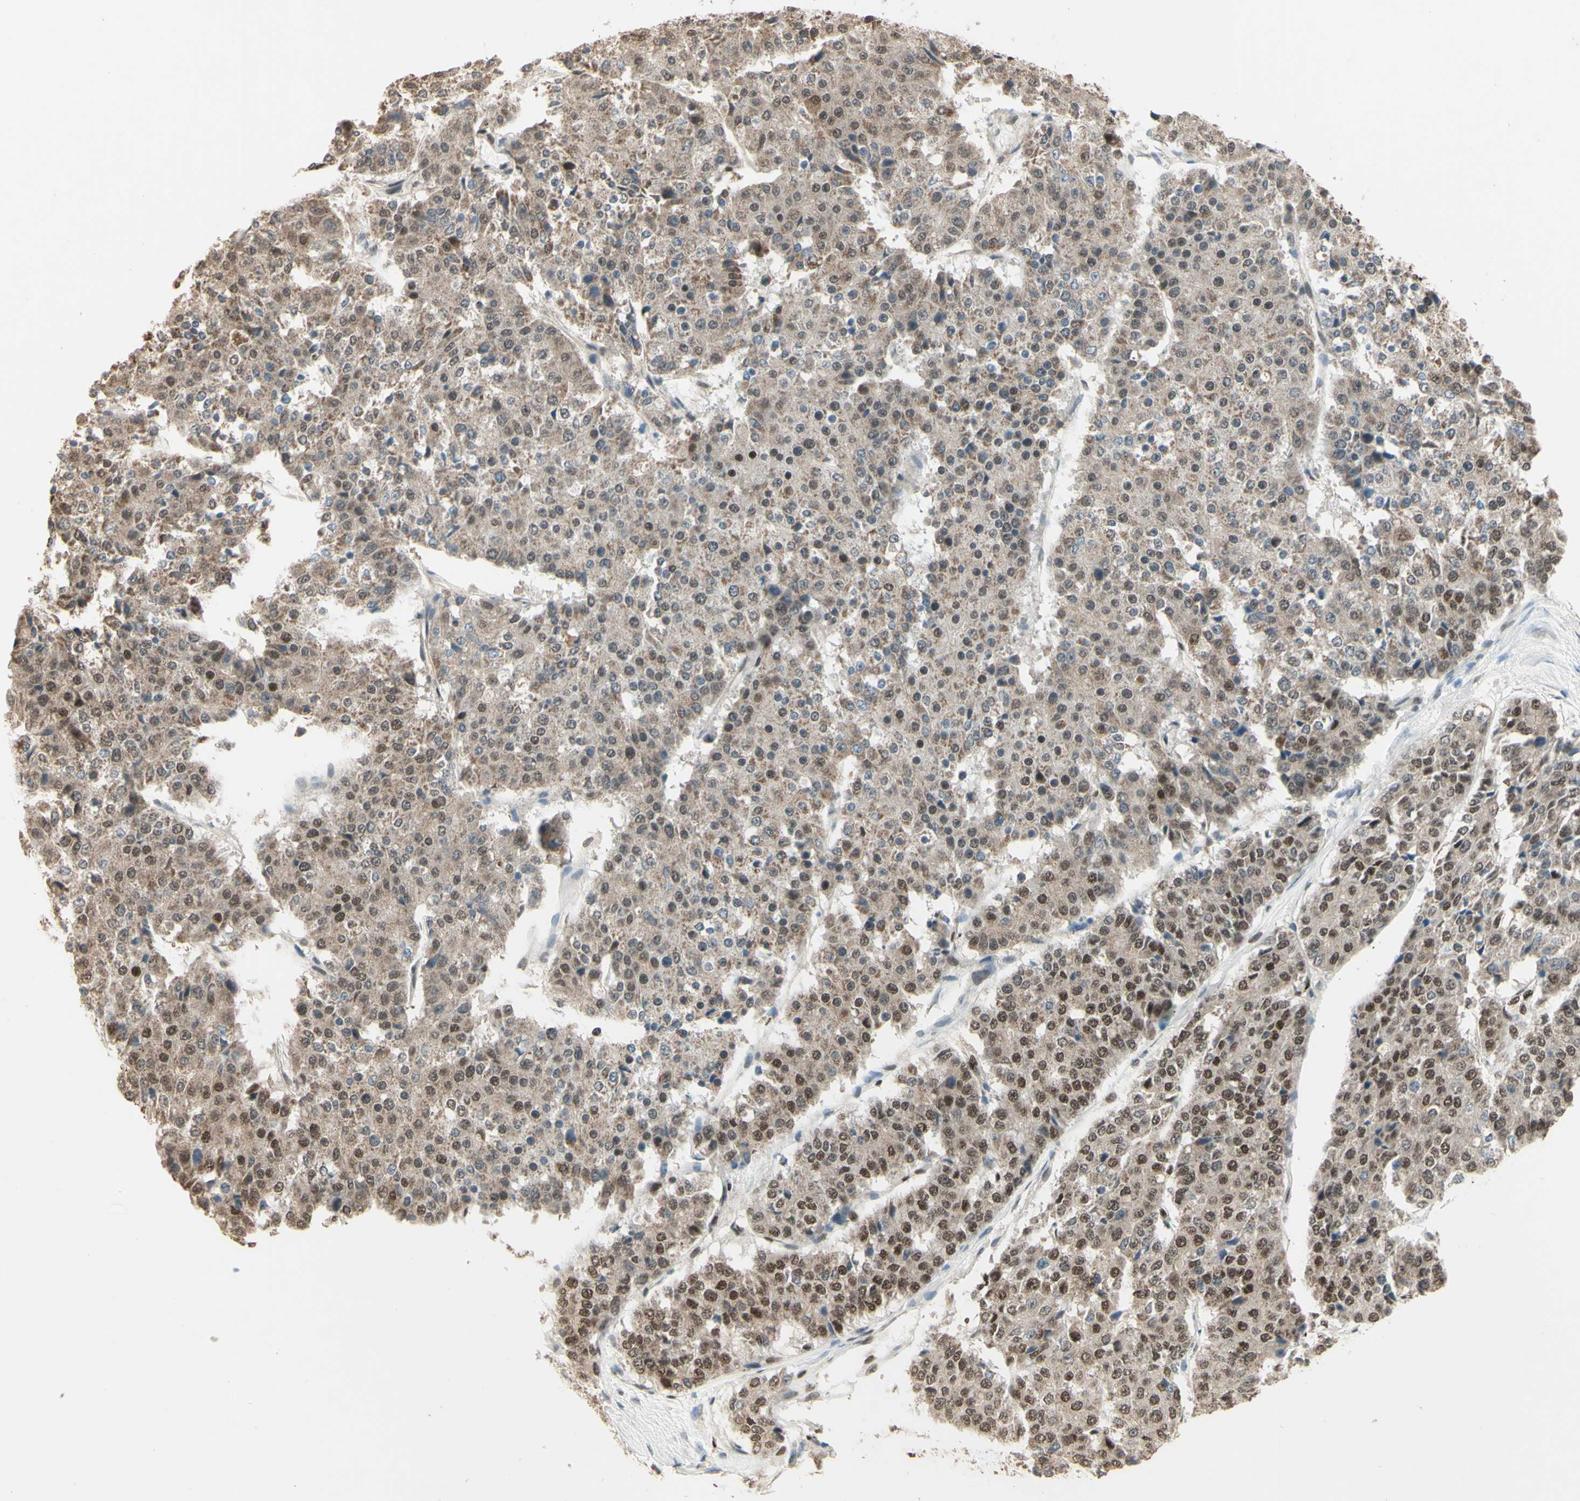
{"staining": {"intensity": "moderate", "quantity": "25%-75%", "location": "cytoplasmic/membranous,nuclear"}, "tissue": "pancreatic cancer", "cell_type": "Tumor cells", "image_type": "cancer", "snomed": [{"axis": "morphology", "description": "Adenocarcinoma, NOS"}, {"axis": "topography", "description": "Pancreas"}], "caption": "High-power microscopy captured an immunohistochemistry histopathology image of adenocarcinoma (pancreatic), revealing moderate cytoplasmic/membranous and nuclear staining in about 25%-75% of tumor cells.", "gene": "NR3C1", "patient": {"sex": "male", "age": 50}}